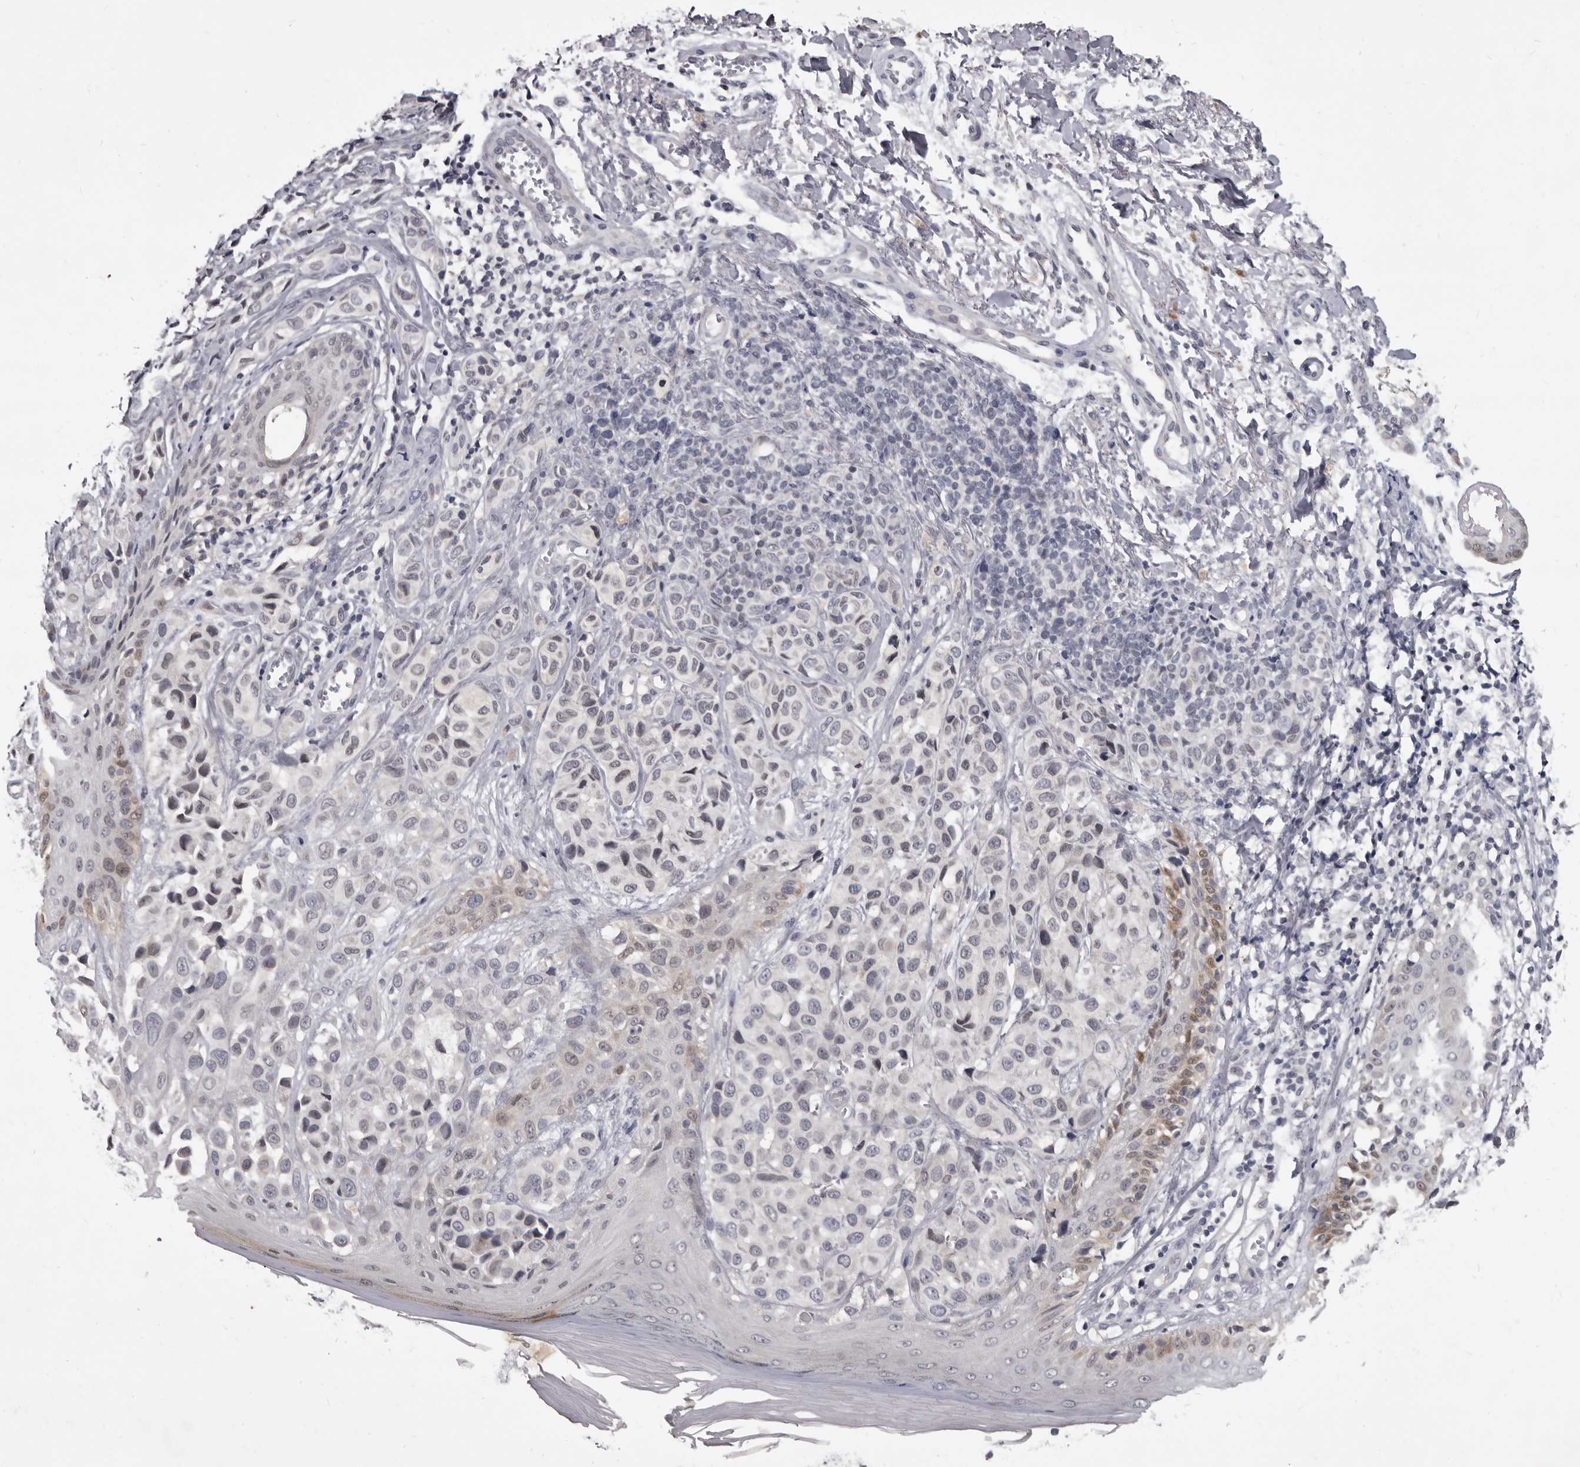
{"staining": {"intensity": "negative", "quantity": "none", "location": "none"}, "tissue": "melanoma", "cell_type": "Tumor cells", "image_type": "cancer", "snomed": [{"axis": "morphology", "description": "Malignant melanoma, NOS"}, {"axis": "topography", "description": "Skin"}], "caption": "DAB immunohistochemical staining of human melanoma shows no significant positivity in tumor cells.", "gene": "SULT1E1", "patient": {"sex": "female", "age": 58}}